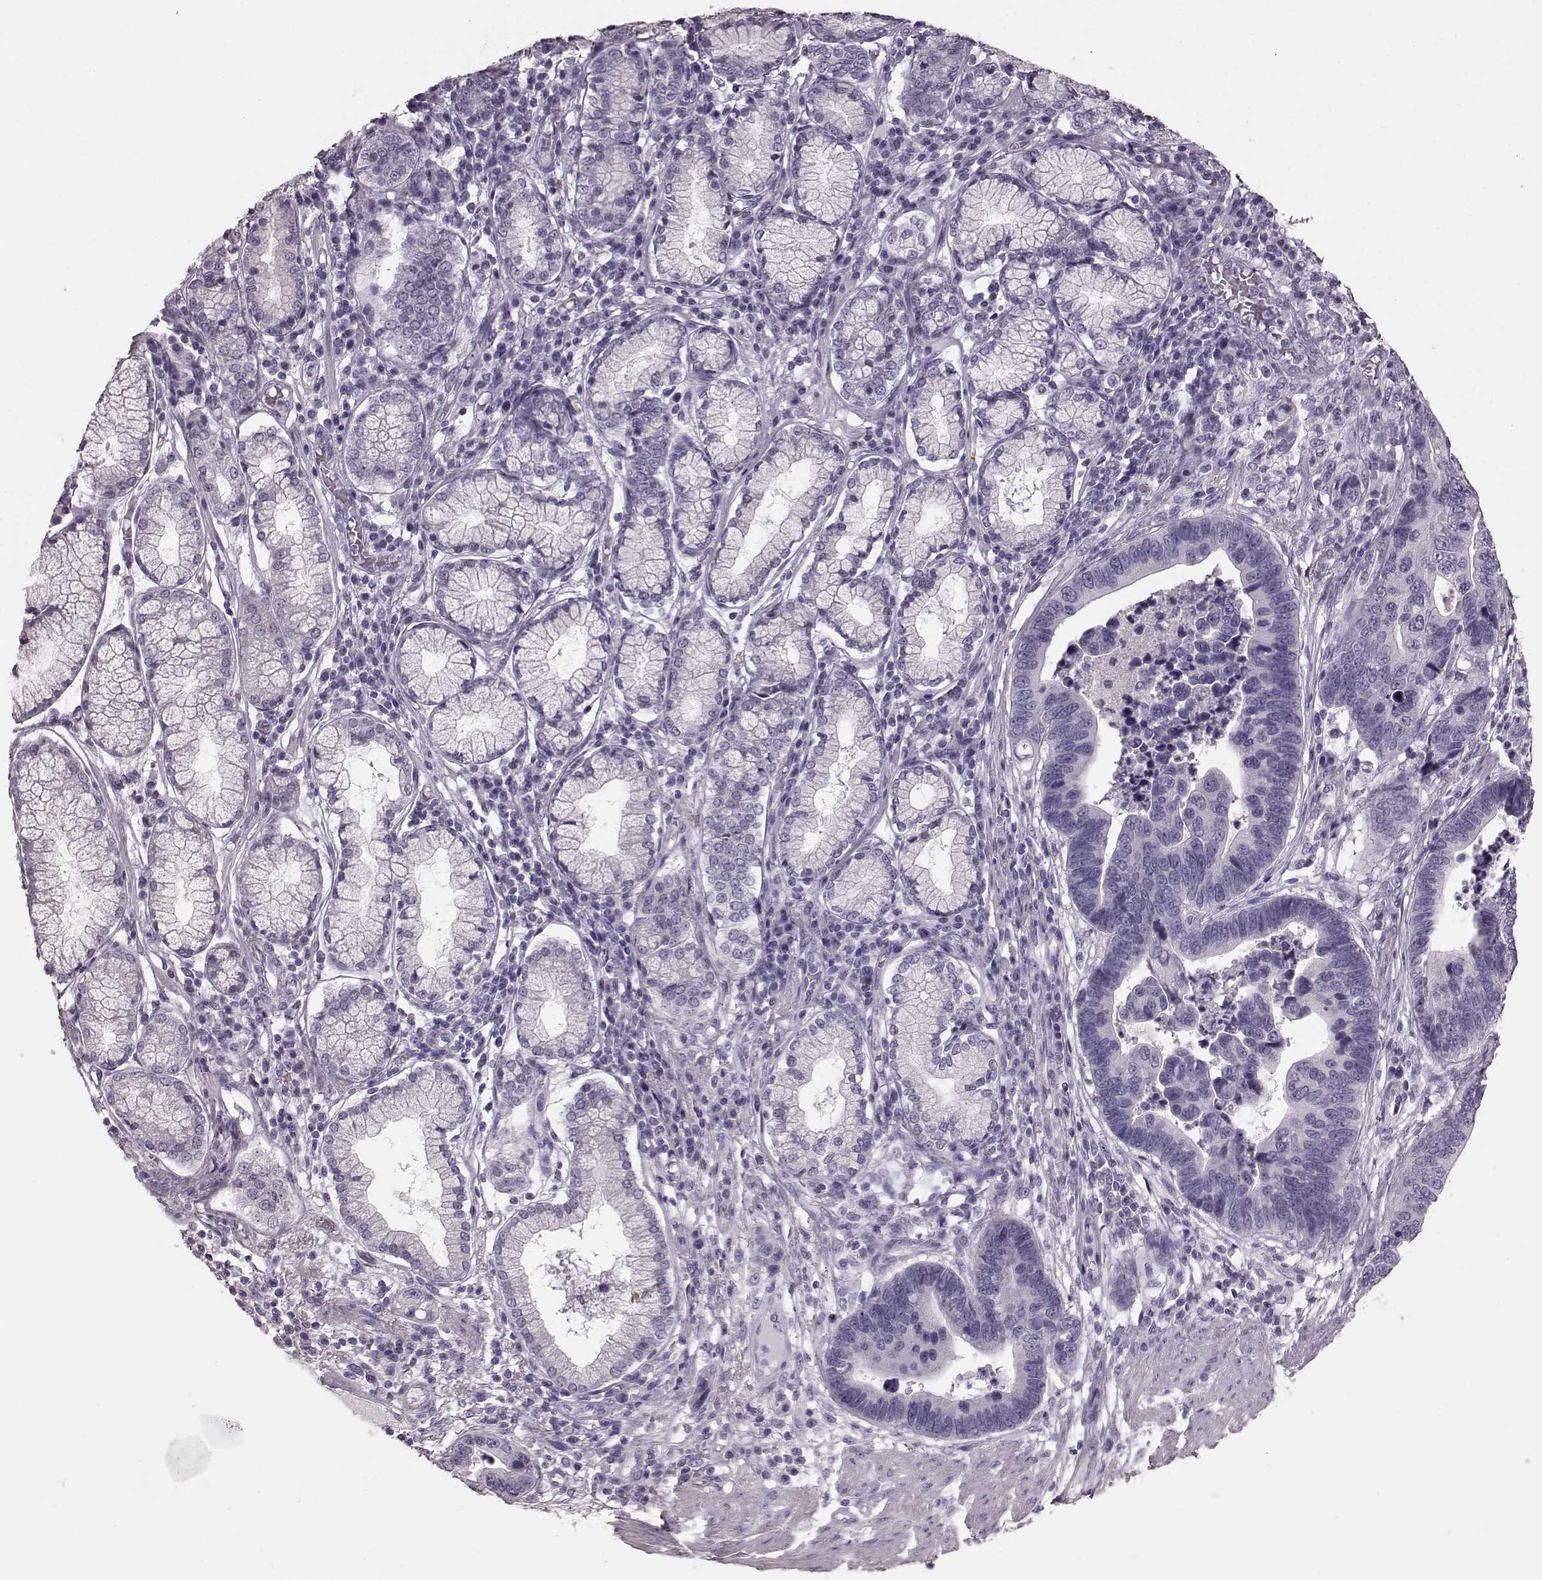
{"staining": {"intensity": "negative", "quantity": "none", "location": "none"}, "tissue": "stomach cancer", "cell_type": "Tumor cells", "image_type": "cancer", "snomed": [{"axis": "morphology", "description": "Adenocarcinoma, NOS"}, {"axis": "topography", "description": "Stomach"}], "caption": "An immunohistochemistry histopathology image of adenocarcinoma (stomach) is shown. There is no staining in tumor cells of adenocarcinoma (stomach). (Stains: DAB IHC with hematoxylin counter stain, Microscopy: brightfield microscopy at high magnification).", "gene": "CRYBA2", "patient": {"sex": "male", "age": 84}}